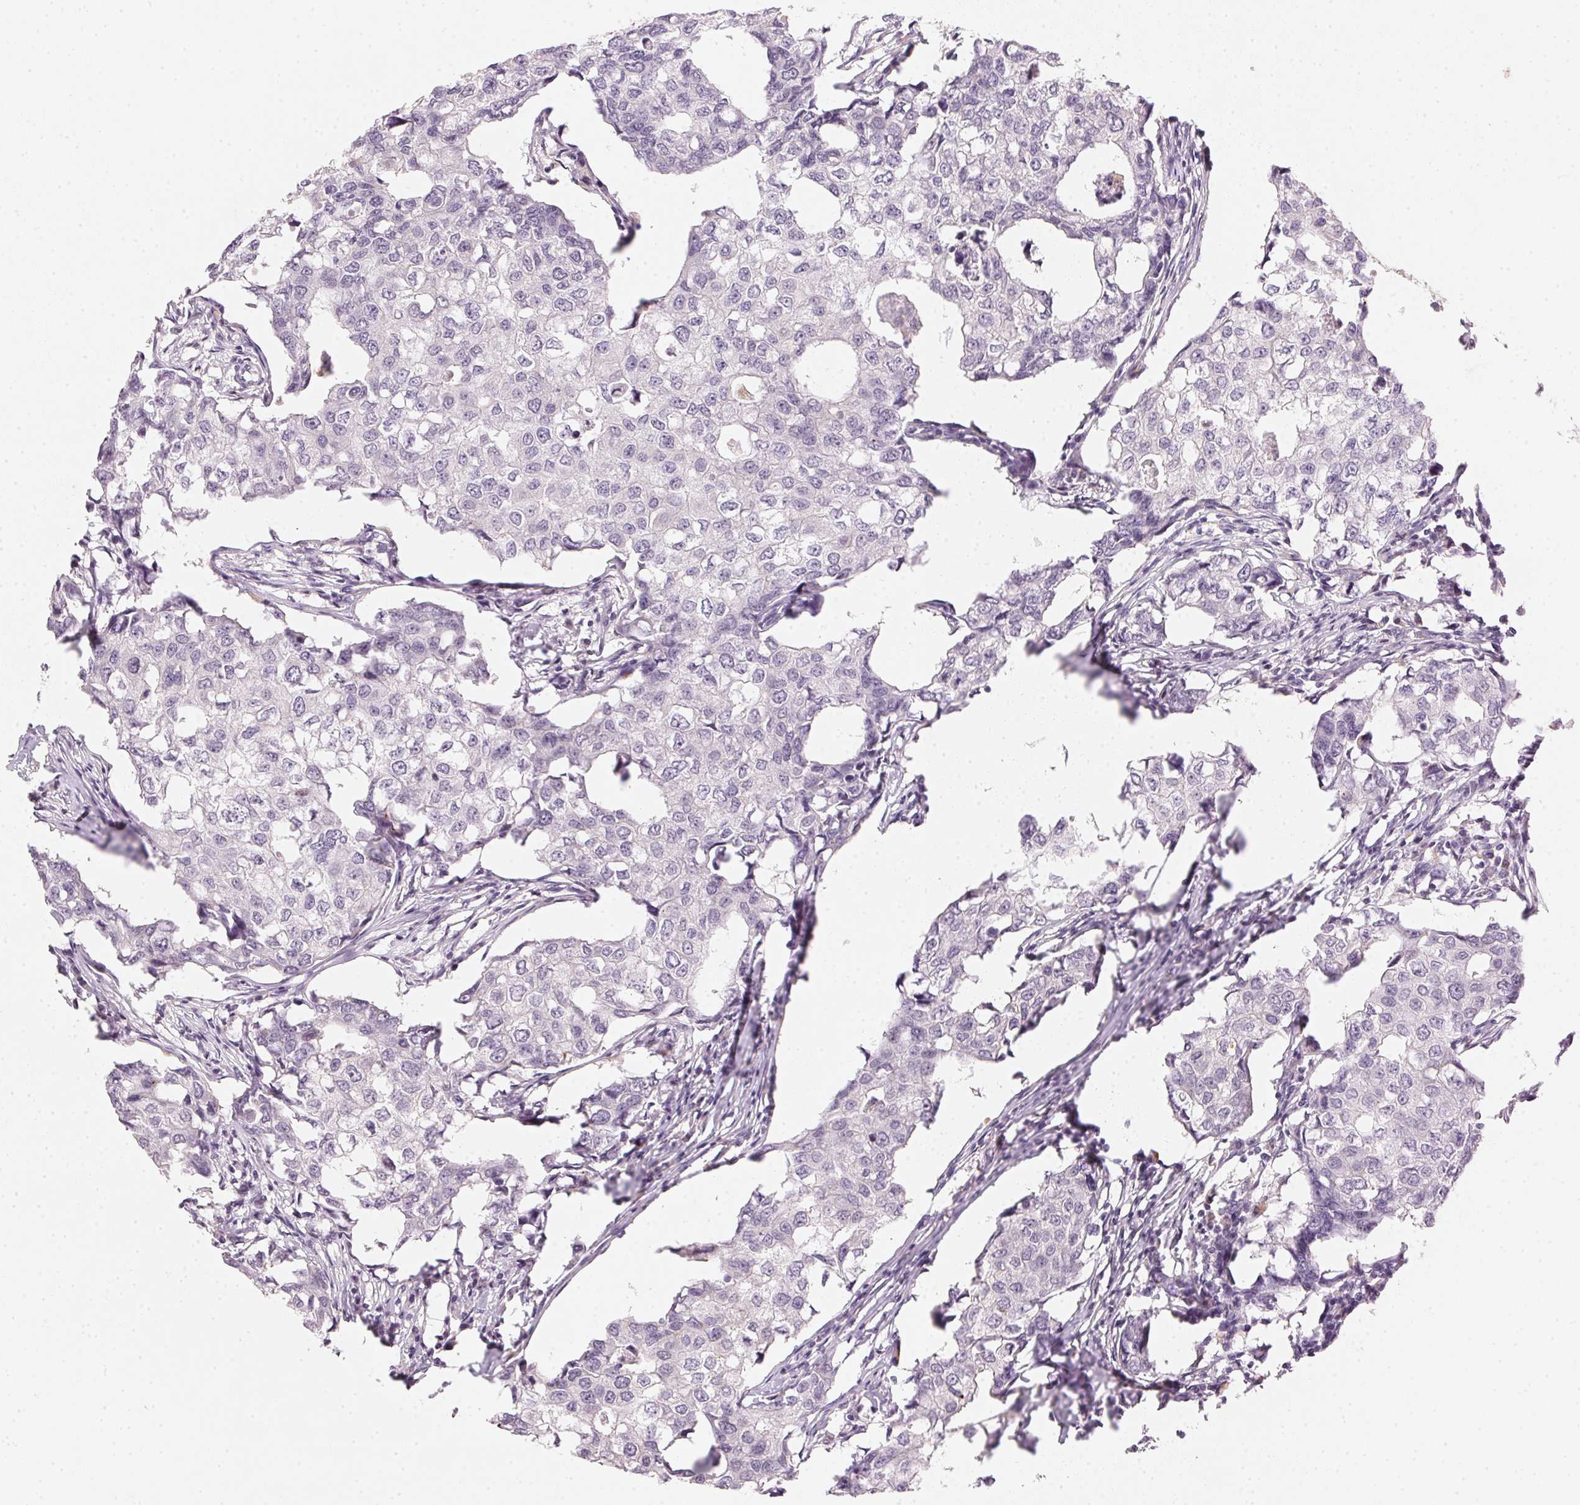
{"staining": {"intensity": "negative", "quantity": "none", "location": "none"}, "tissue": "breast cancer", "cell_type": "Tumor cells", "image_type": "cancer", "snomed": [{"axis": "morphology", "description": "Duct carcinoma"}, {"axis": "topography", "description": "Breast"}], "caption": "Immunohistochemical staining of intraductal carcinoma (breast) reveals no significant expression in tumor cells. (IHC, brightfield microscopy, high magnification).", "gene": "SLC6A18", "patient": {"sex": "female", "age": 27}}